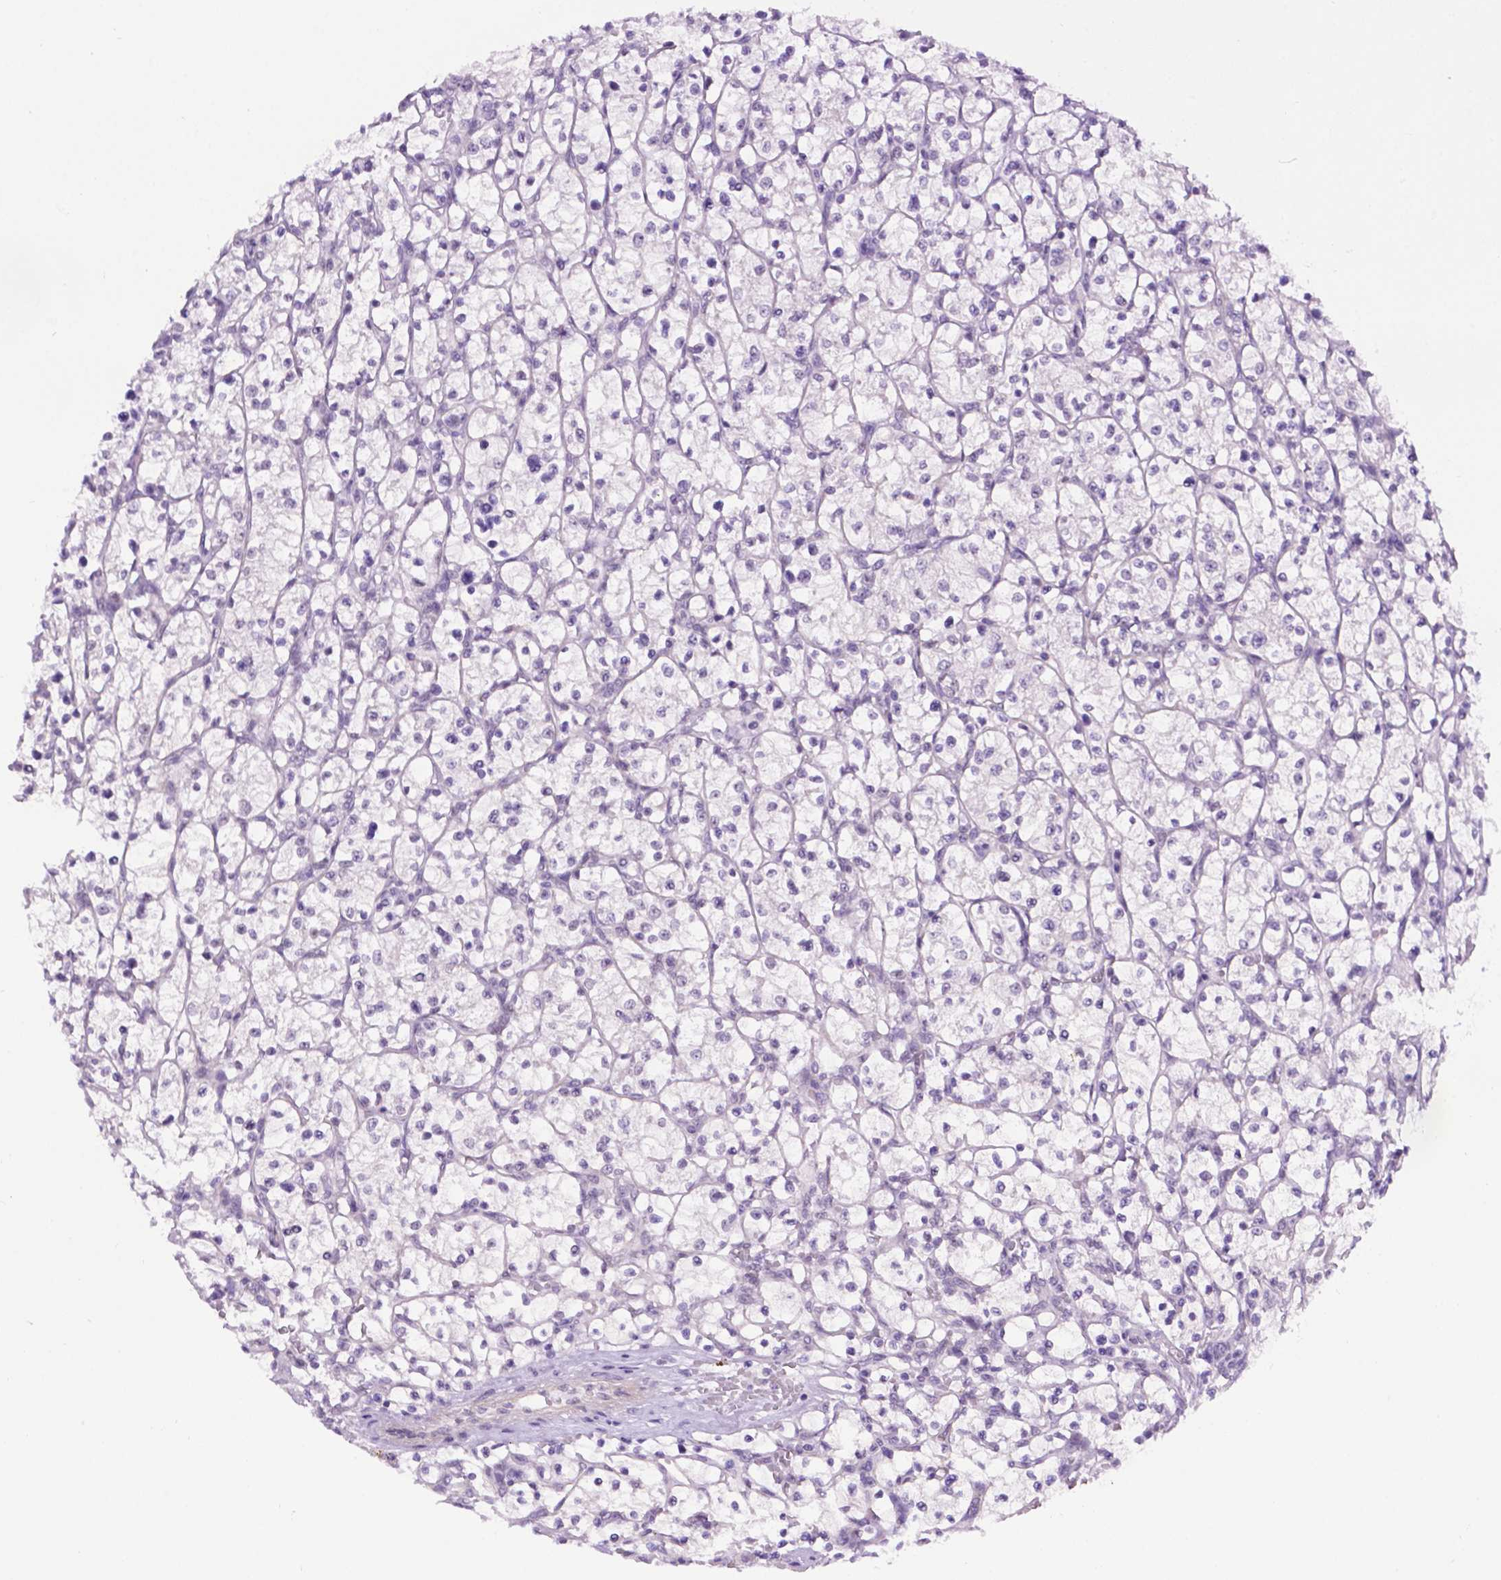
{"staining": {"intensity": "negative", "quantity": "none", "location": "none"}, "tissue": "renal cancer", "cell_type": "Tumor cells", "image_type": "cancer", "snomed": [{"axis": "morphology", "description": "Adenocarcinoma, NOS"}, {"axis": "topography", "description": "Kidney"}], "caption": "IHC histopathology image of neoplastic tissue: renal adenocarcinoma stained with DAB displays no significant protein staining in tumor cells. Nuclei are stained in blue.", "gene": "TACSTD2", "patient": {"sex": "female", "age": 64}}